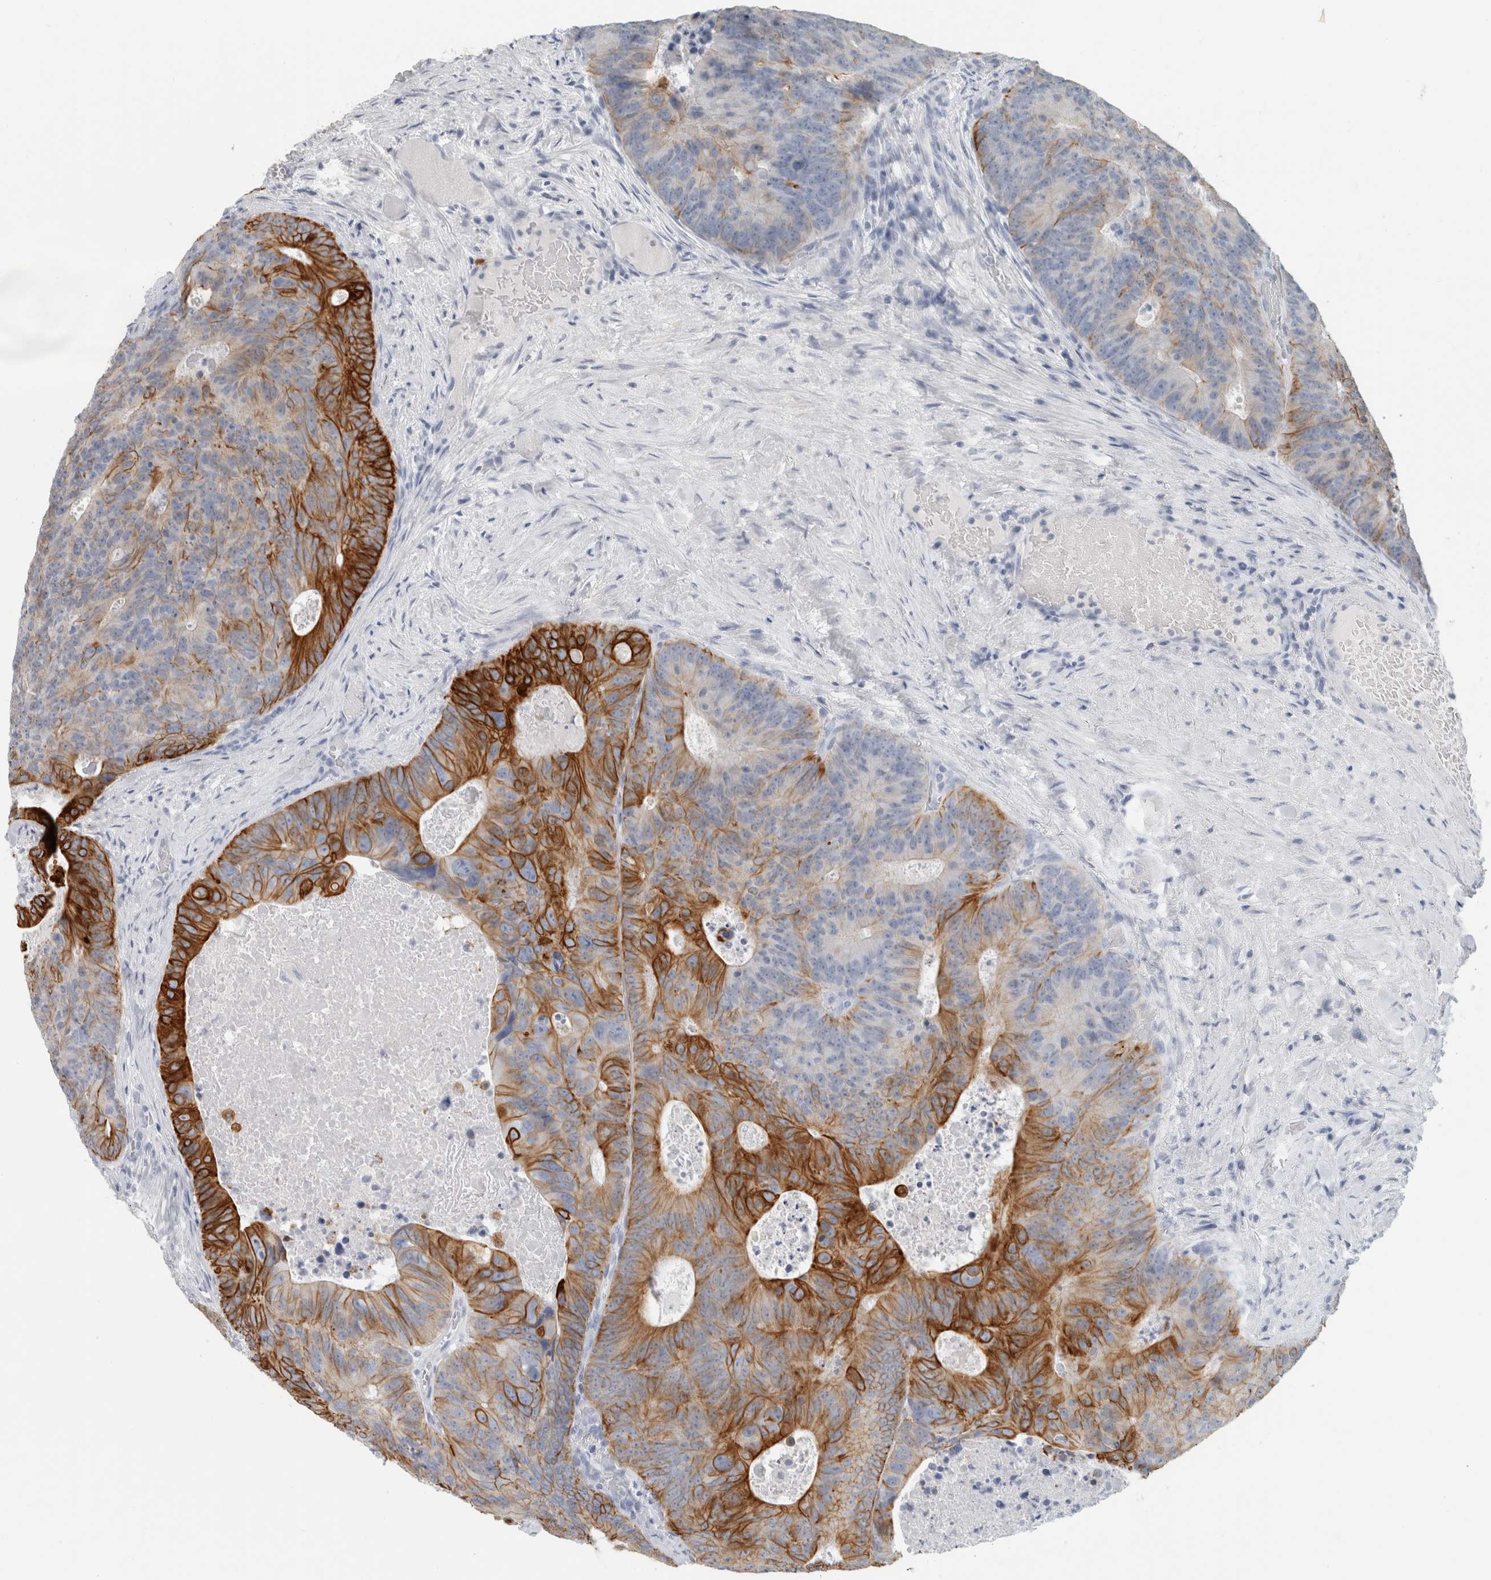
{"staining": {"intensity": "strong", "quantity": "25%-75%", "location": "cytoplasmic/membranous"}, "tissue": "colorectal cancer", "cell_type": "Tumor cells", "image_type": "cancer", "snomed": [{"axis": "morphology", "description": "Adenocarcinoma, NOS"}, {"axis": "topography", "description": "Colon"}], "caption": "A brown stain highlights strong cytoplasmic/membranous expression of a protein in colorectal adenocarcinoma tumor cells. Using DAB (brown) and hematoxylin (blue) stains, captured at high magnification using brightfield microscopy.", "gene": "SLC28A3", "patient": {"sex": "male", "age": 87}}